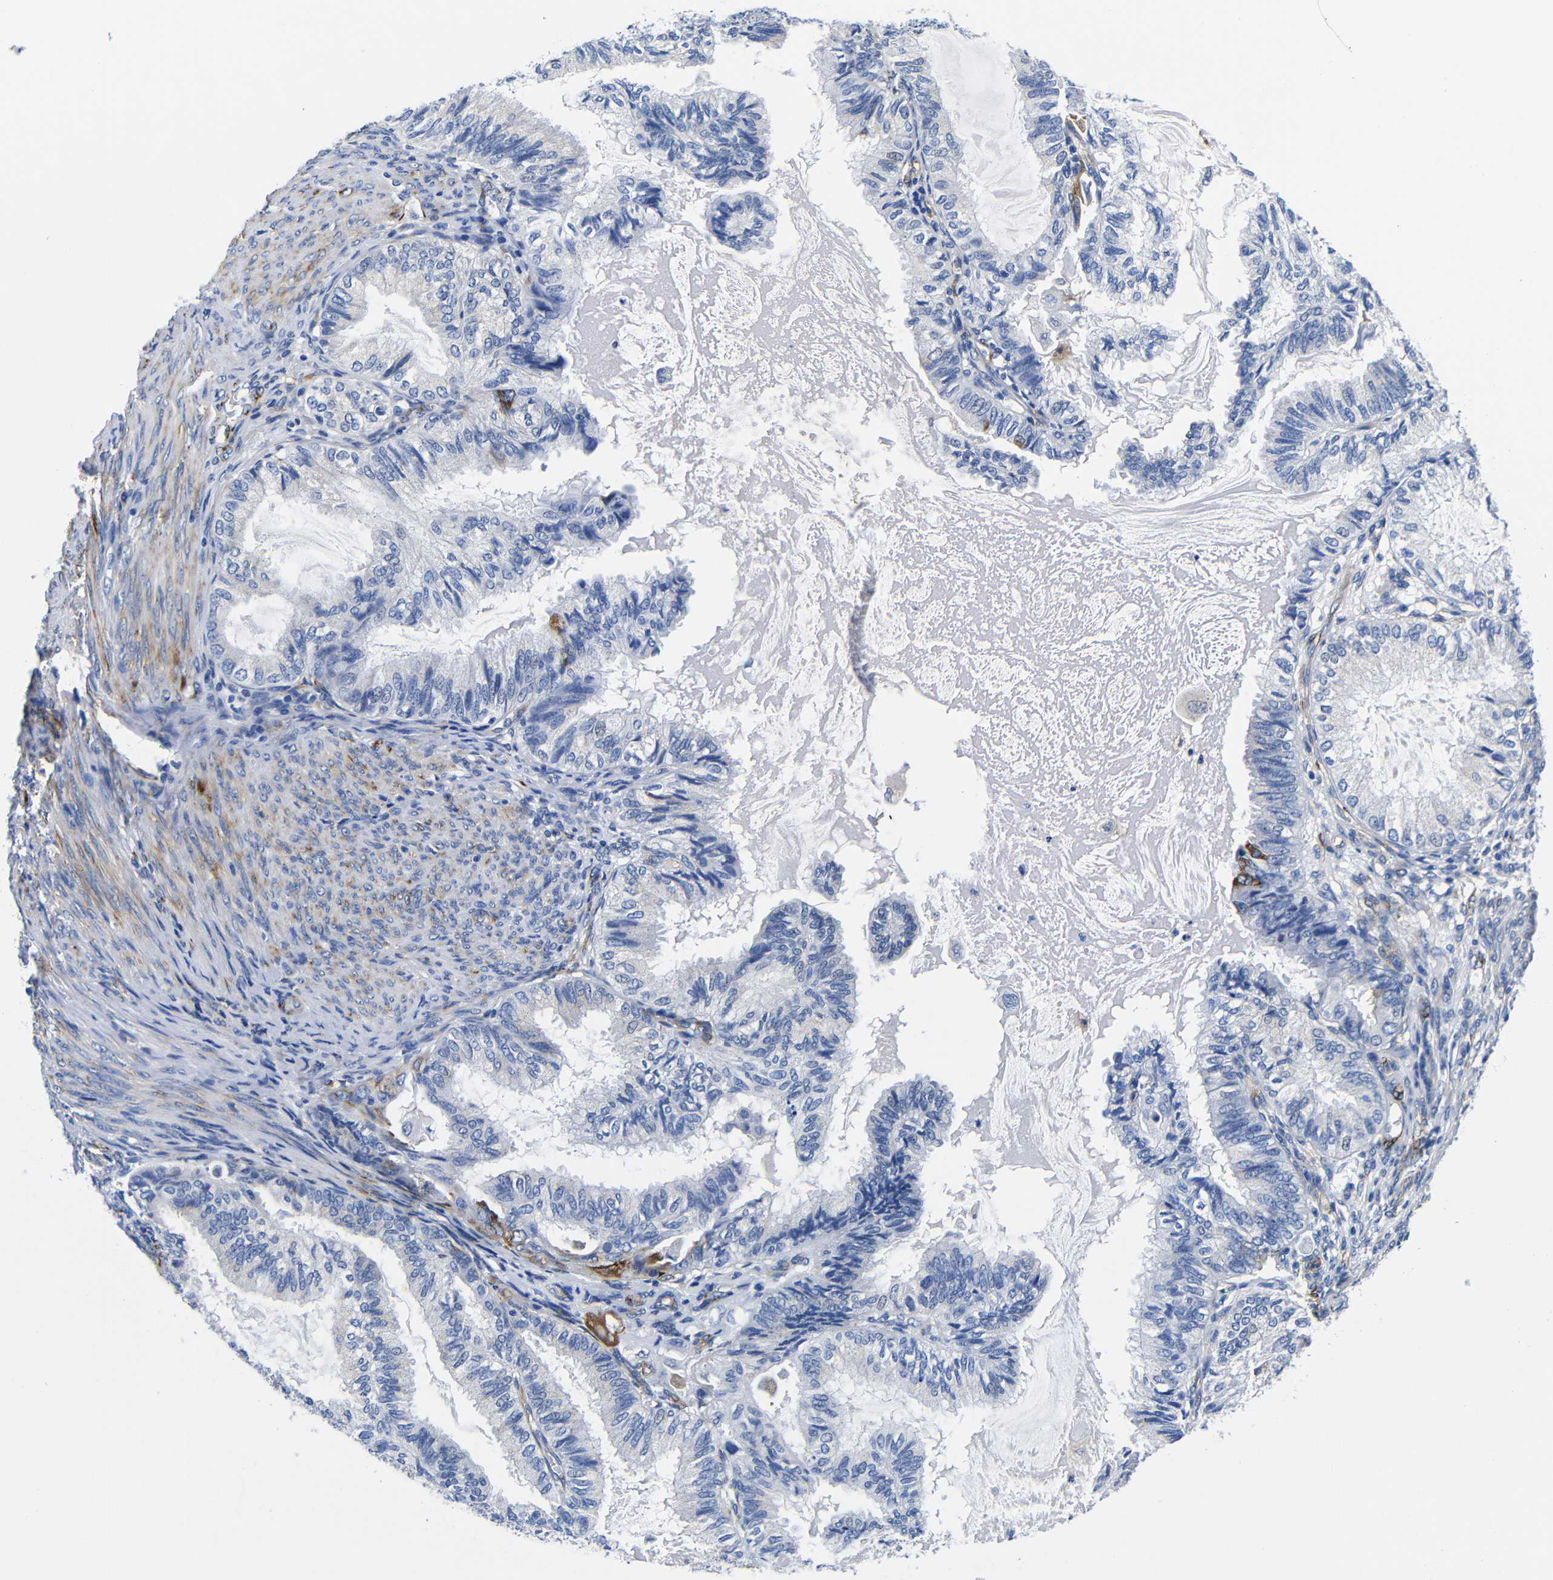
{"staining": {"intensity": "negative", "quantity": "none", "location": "none"}, "tissue": "cervical cancer", "cell_type": "Tumor cells", "image_type": "cancer", "snomed": [{"axis": "morphology", "description": "Normal tissue, NOS"}, {"axis": "morphology", "description": "Adenocarcinoma, NOS"}, {"axis": "topography", "description": "Cervix"}, {"axis": "topography", "description": "Endometrium"}], "caption": "Immunohistochemical staining of human cervical cancer shows no significant staining in tumor cells.", "gene": "LRIG1", "patient": {"sex": "female", "age": 86}}